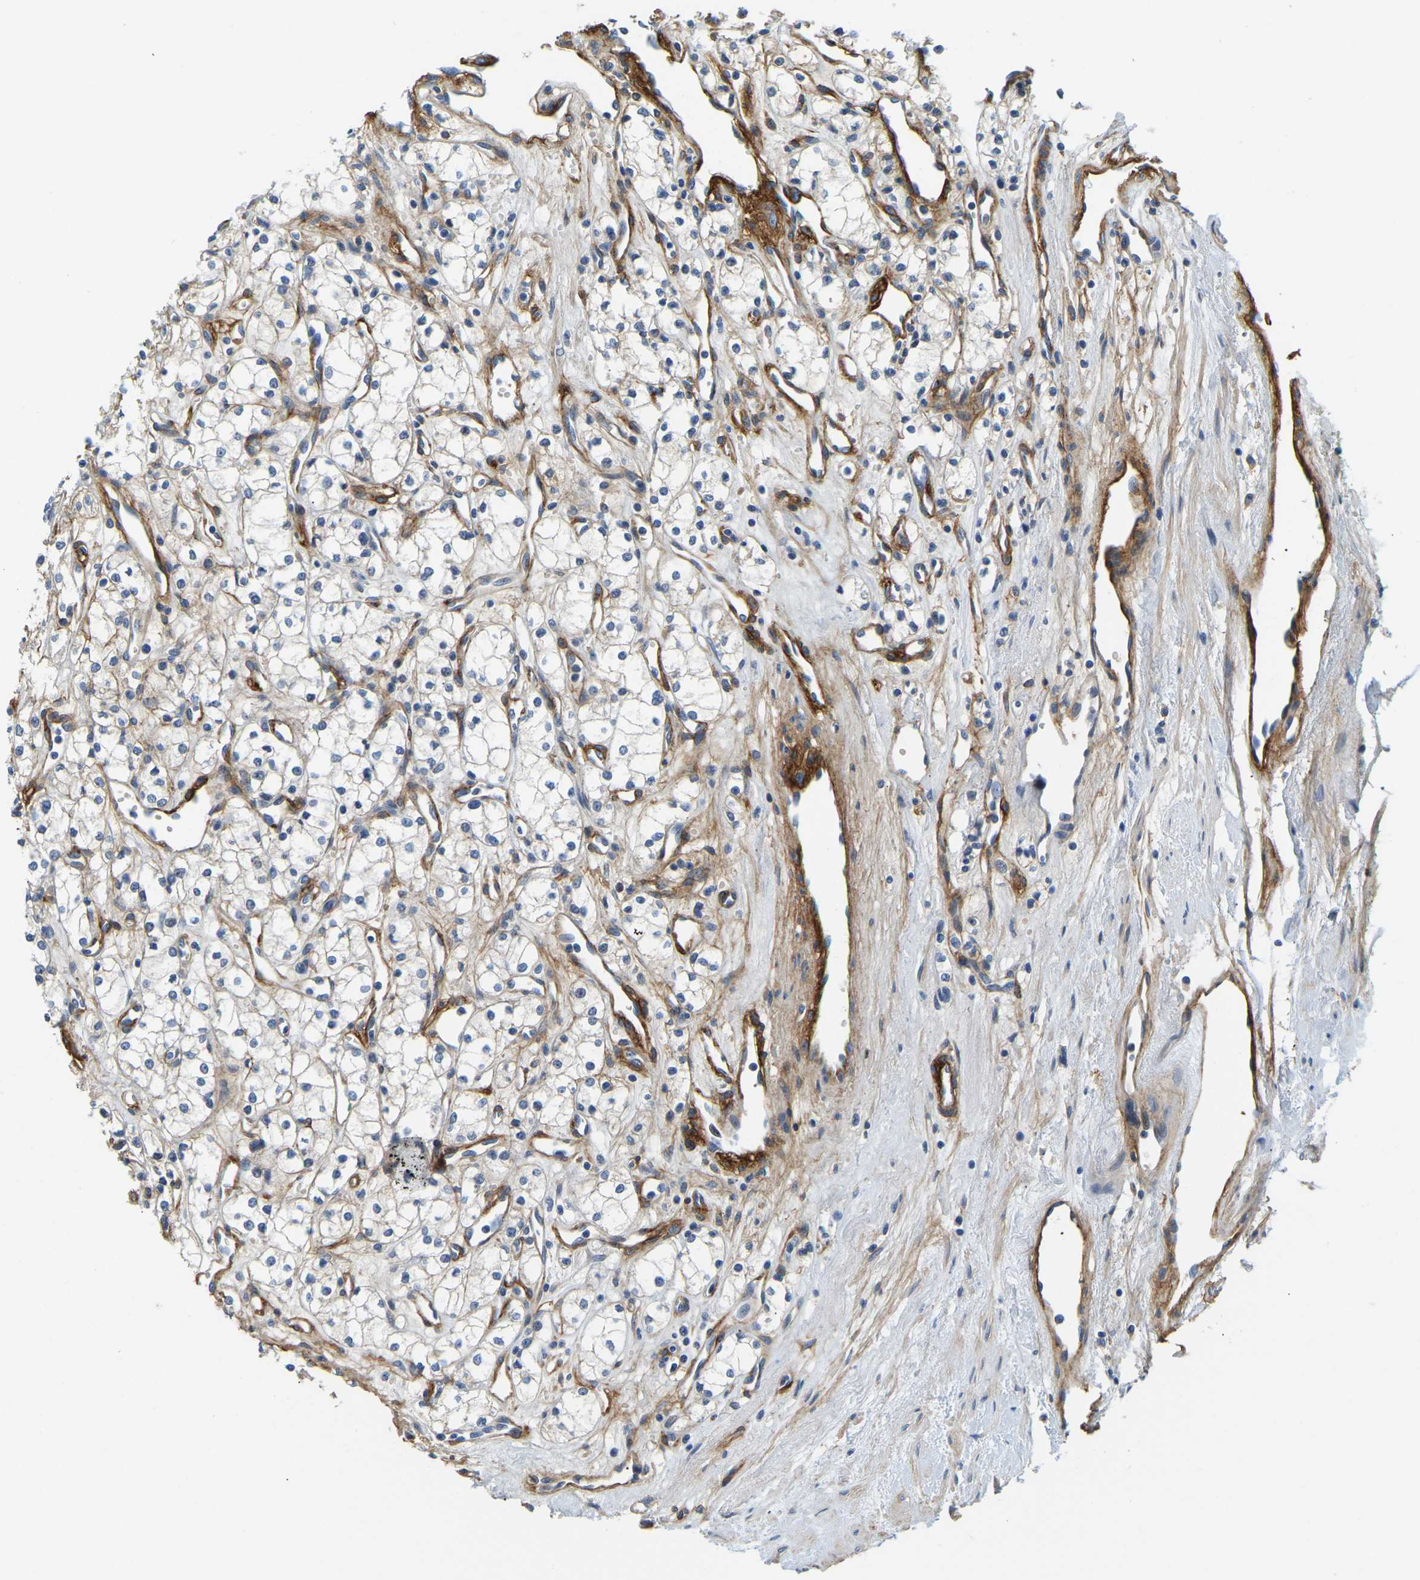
{"staining": {"intensity": "negative", "quantity": "none", "location": "none"}, "tissue": "renal cancer", "cell_type": "Tumor cells", "image_type": "cancer", "snomed": [{"axis": "morphology", "description": "Adenocarcinoma, NOS"}, {"axis": "topography", "description": "Kidney"}], "caption": "The histopathology image reveals no significant positivity in tumor cells of renal cancer. The staining is performed using DAB (3,3'-diaminobenzidine) brown chromogen with nuclei counter-stained in using hematoxylin.", "gene": "LIAS", "patient": {"sex": "male", "age": 59}}